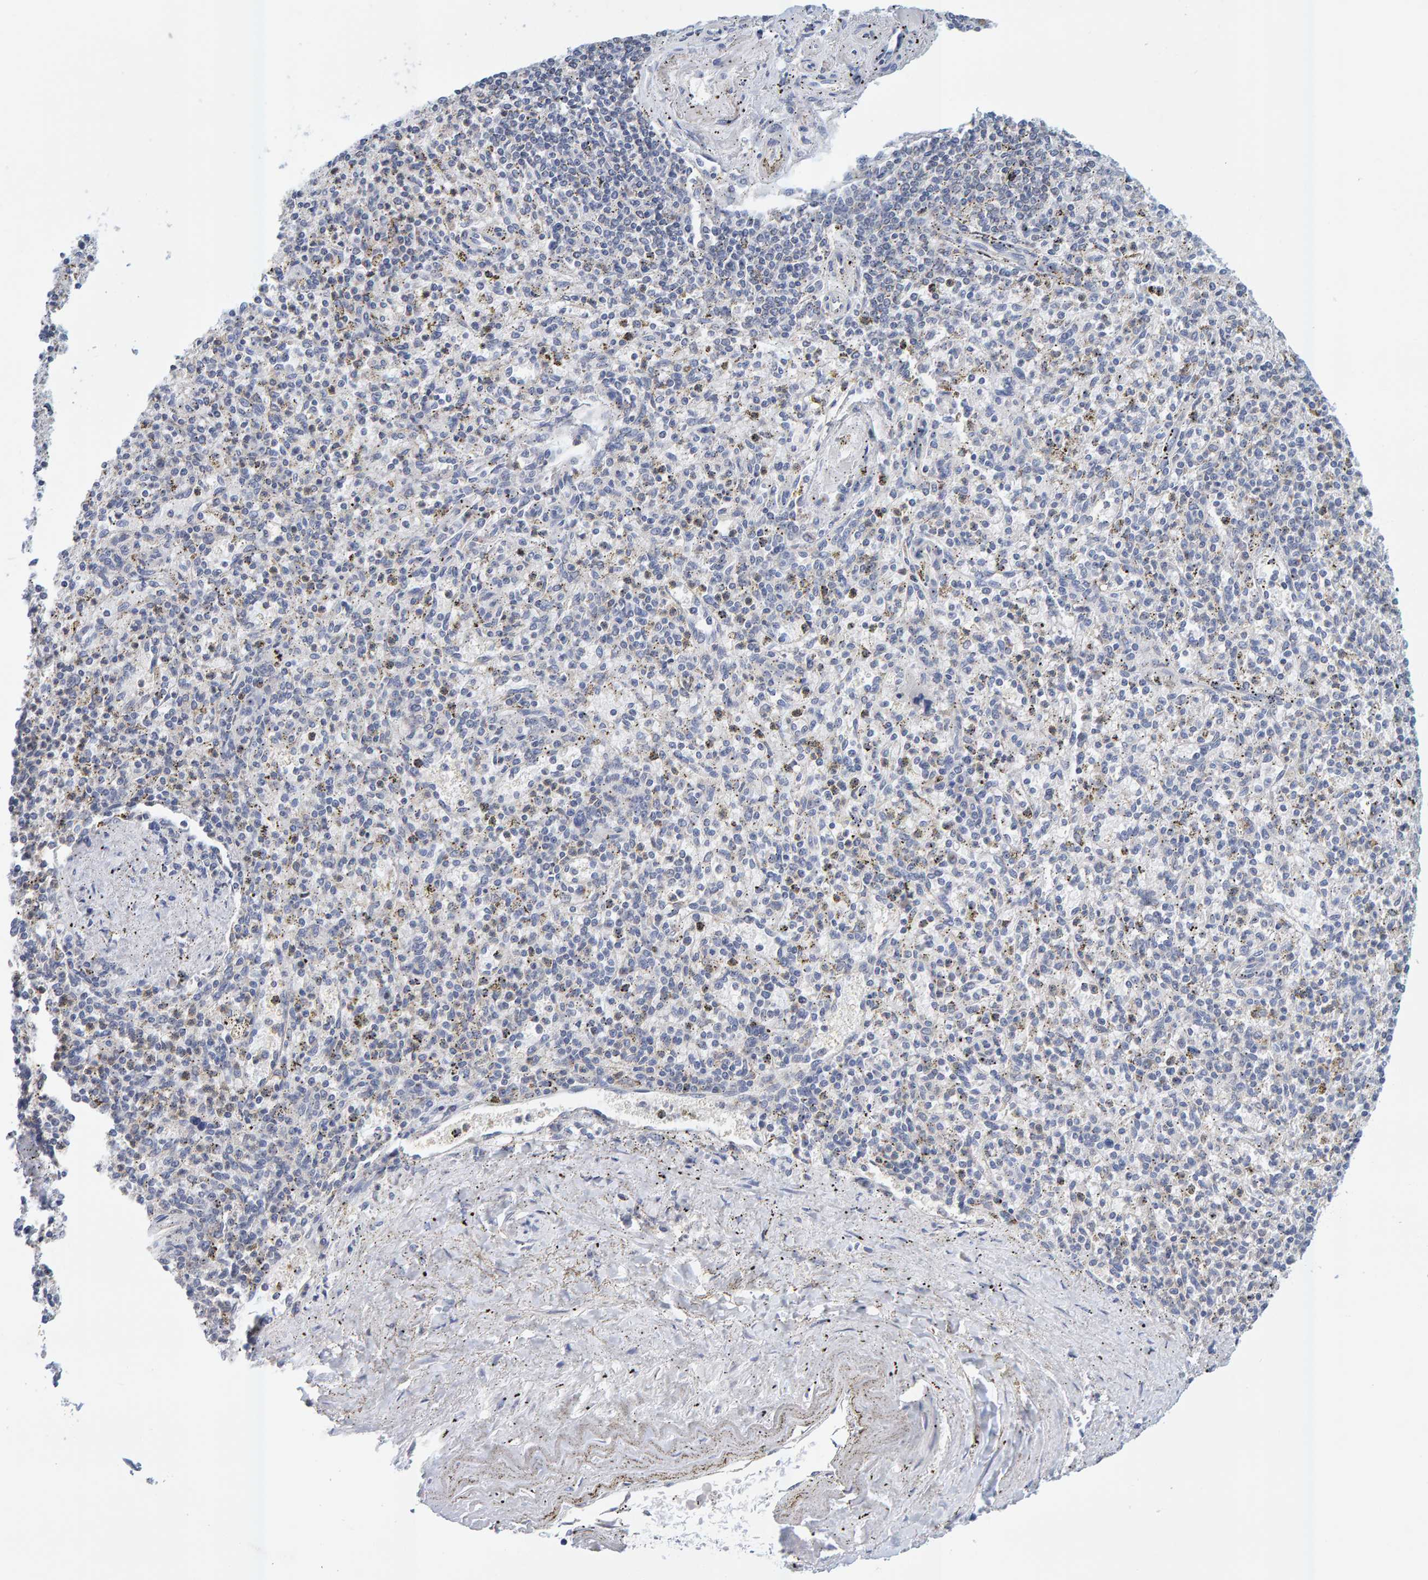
{"staining": {"intensity": "negative", "quantity": "none", "location": "none"}, "tissue": "spleen", "cell_type": "Cells in red pulp", "image_type": "normal", "snomed": [{"axis": "morphology", "description": "Normal tissue, NOS"}, {"axis": "topography", "description": "Spleen"}], "caption": "High power microscopy image of an immunohistochemistry photomicrograph of benign spleen, revealing no significant expression in cells in red pulp.", "gene": "SGPL1", "patient": {"sex": "male", "age": 72}}